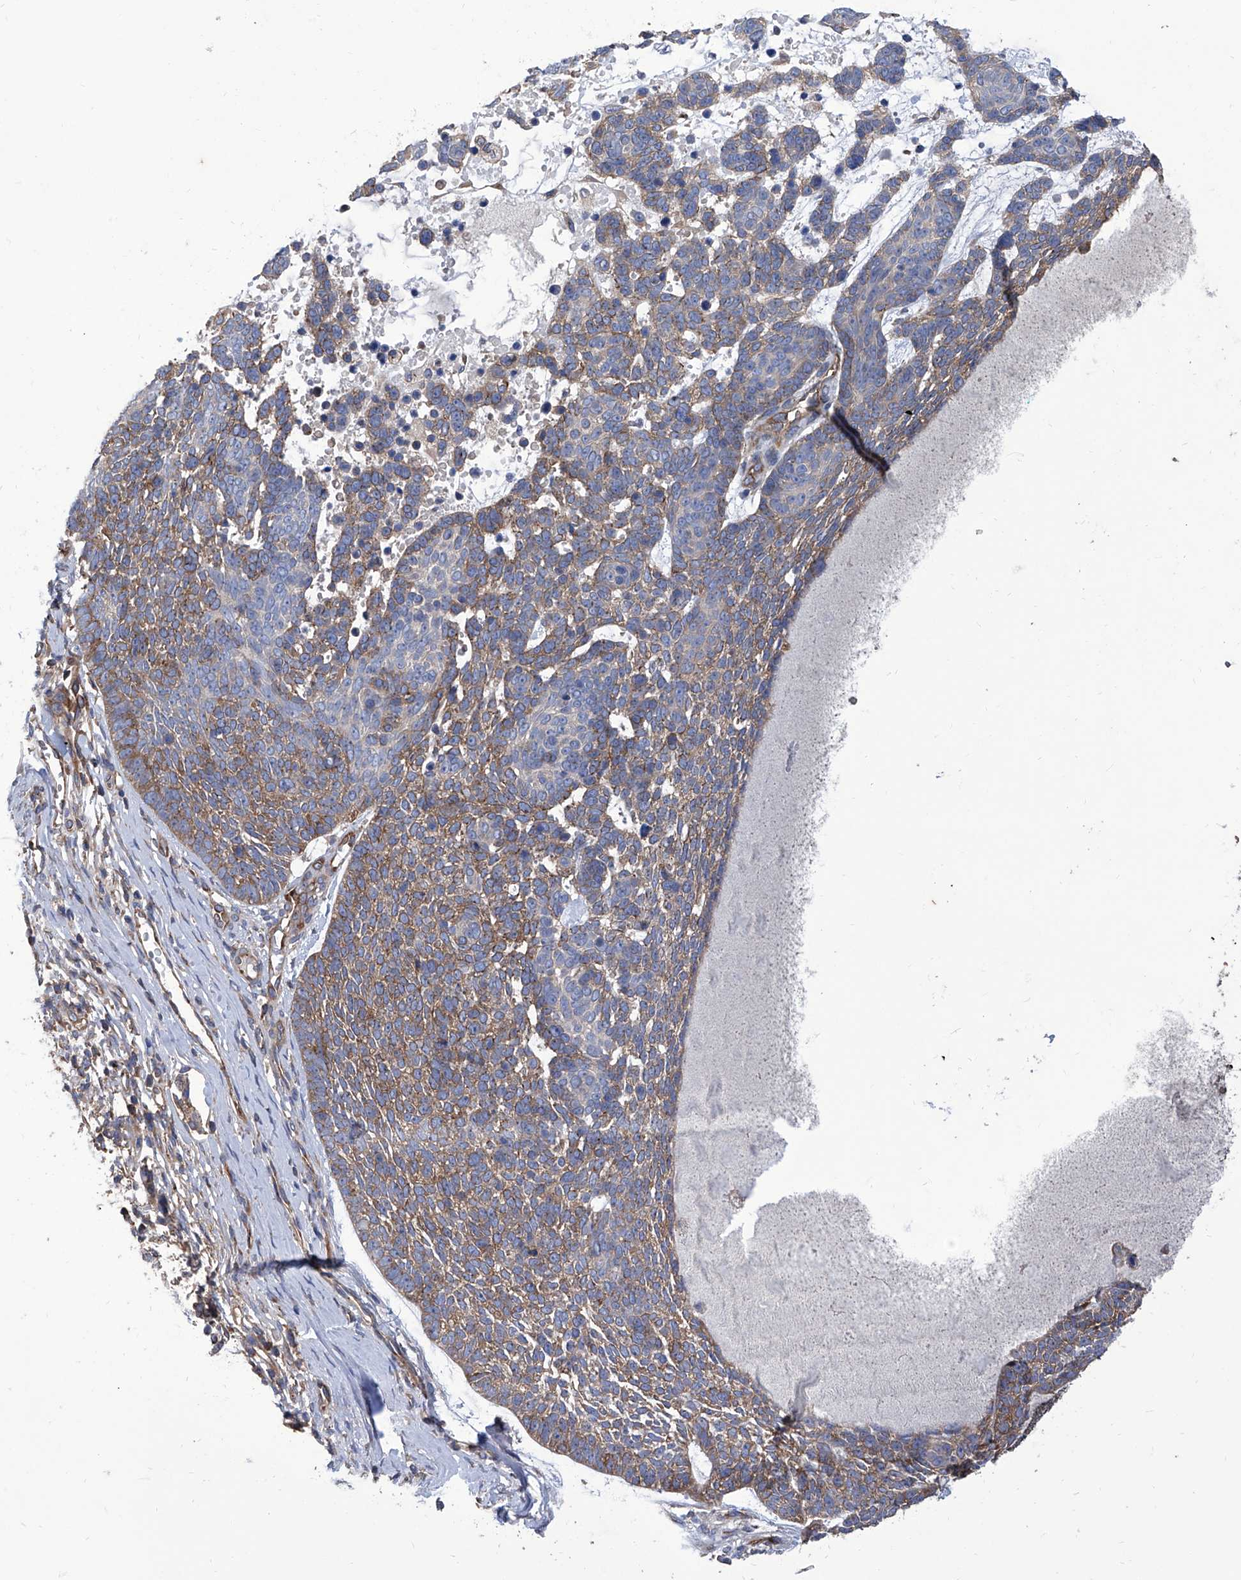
{"staining": {"intensity": "moderate", "quantity": "25%-75%", "location": "cytoplasmic/membranous"}, "tissue": "skin cancer", "cell_type": "Tumor cells", "image_type": "cancer", "snomed": [{"axis": "morphology", "description": "Basal cell carcinoma"}, {"axis": "topography", "description": "Skin"}], "caption": "The micrograph exhibits a brown stain indicating the presence of a protein in the cytoplasmic/membranous of tumor cells in basal cell carcinoma (skin).", "gene": "TJAP1", "patient": {"sex": "female", "age": 81}}